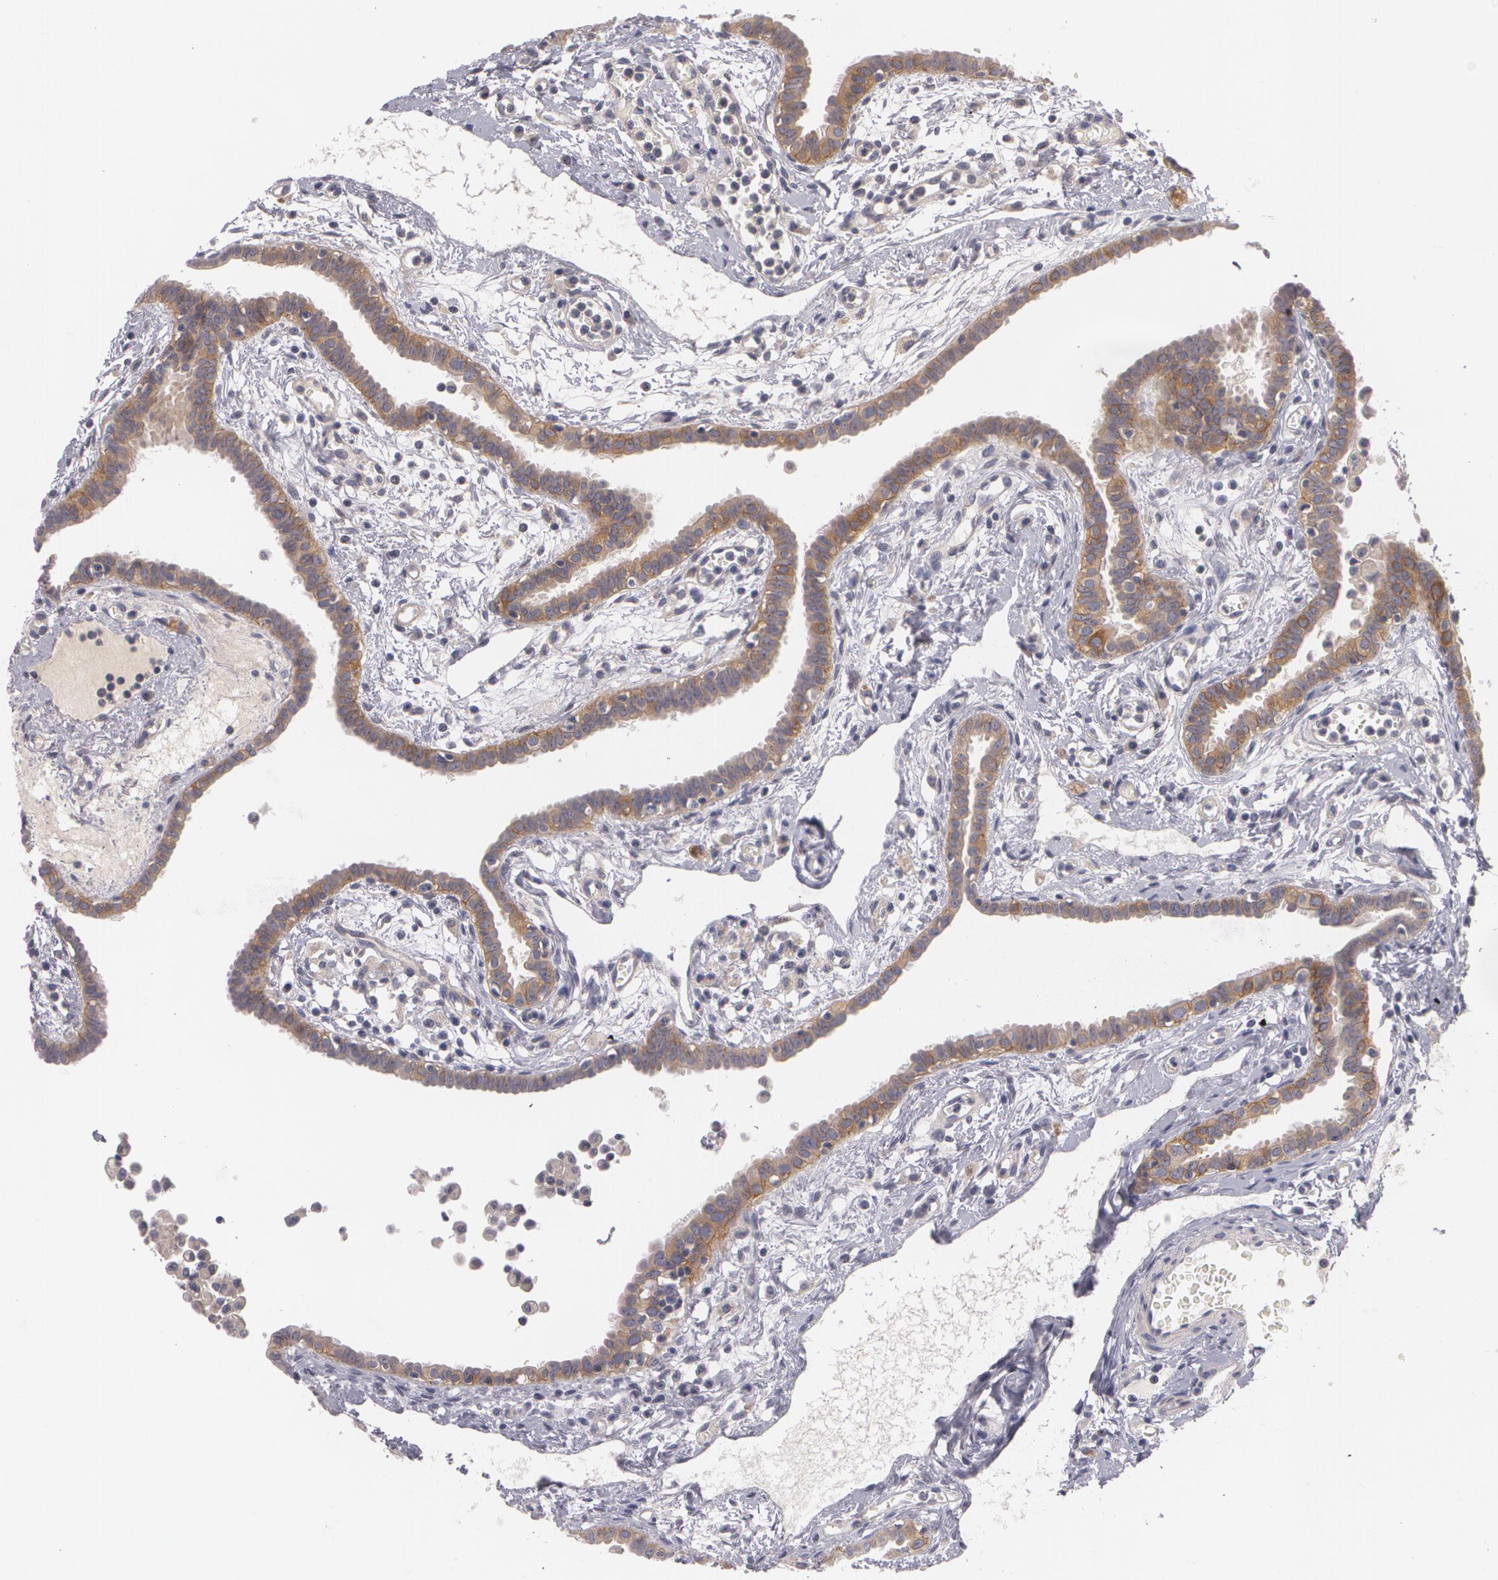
{"staining": {"intensity": "moderate", "quantity": ">75%", "location": "cytoplasmic/membranous"}, "tissue": "fallopian tube", "cell_type": "Glandular cells", "image_type": "normal", "snomed": [{"axis": "morphology", "description": "Normal tissue, NOS"}, {"axis": "topography", "description": "Fallopian tube"}], "caption": "An IHC image of normal tissue is shown. Protein staining in brown shows moderate cytoplasmic/membranous positivity in fallopian tube within glandular cells.", "gene": "CASK", "patient": {"sex": "female", "age": 54}}